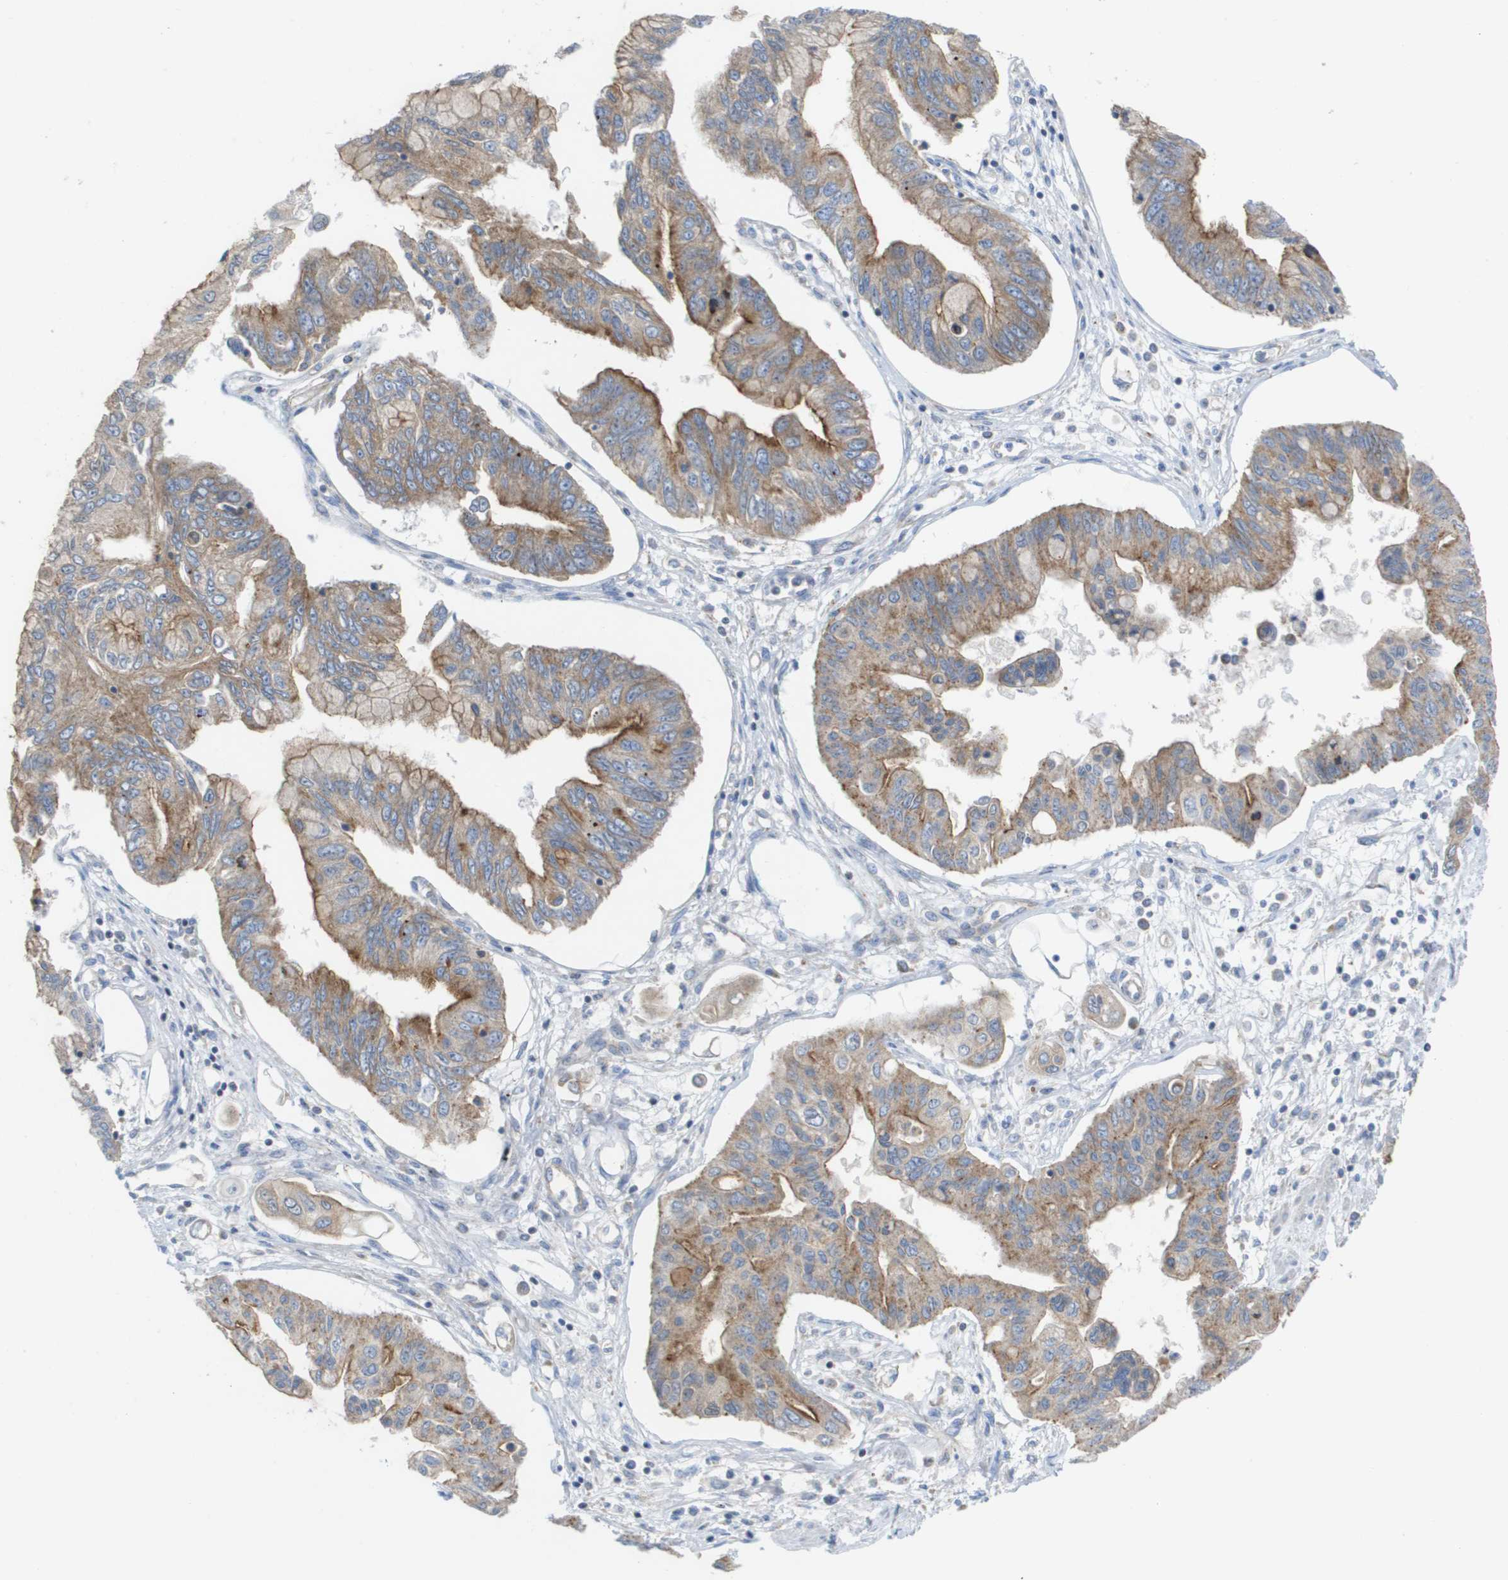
{"staining": {"intensity": "moderate", "quantity": ">75%", "location": "cytoplasmic/membranous"}, "tissue": "pancreatic cancer", "cell_type": "Tumor cells", "image_type": "cancer", "snomed": [{"axis": "morphology", "description": "Adenocarcinoma, NOS"}, {"axis": "topography", "description": "Pancreas"}], "caption": "Protein staining reveals moderate cytoplasmic/membranous expression in approximately >75% of tumor cells in pancreatic cancer.", "gene": "FIS1", "patient": {"sex": "female", "age": 77}}